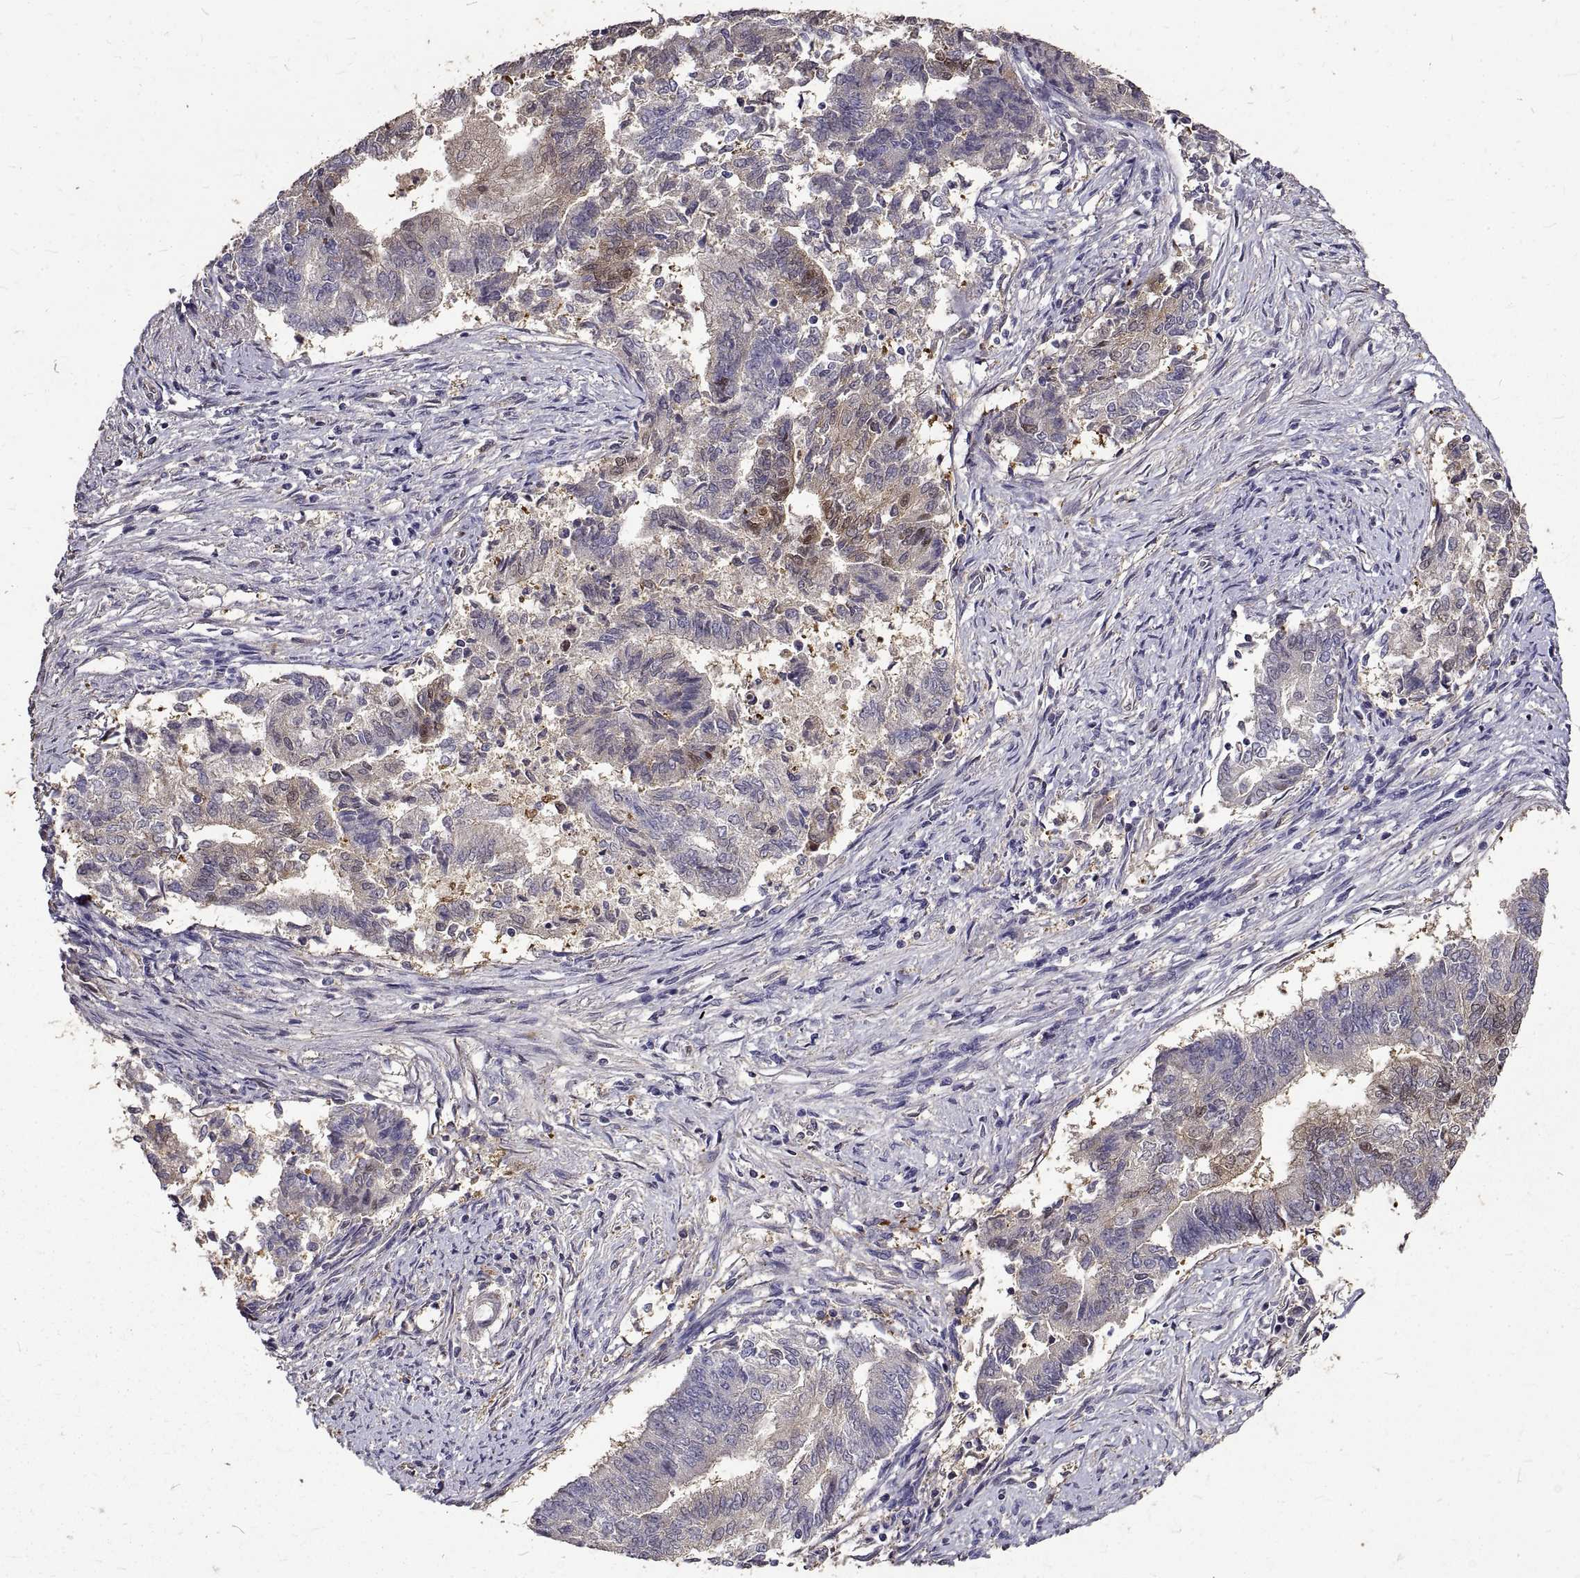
{"staining": {"intensity": "weak", "quantity": "<25%", "location": "cytoplasmic/membranous,nuclear"}, "tissue": "endometrial cancer", "cell_type": "Tumor cells", "image_type": "cancer", "snomed": [{"axis": "morphology", "description": "Adenocarcinoma, NOS"}, {"axis": "topography", "description": "Endometrium"}], "caption": "Protein analysis of endometrial adenocarcinoma shows no significant positivity in tumor cells.", "gene": "PEA15", "patient": {"sex": "female", "age": 65}}